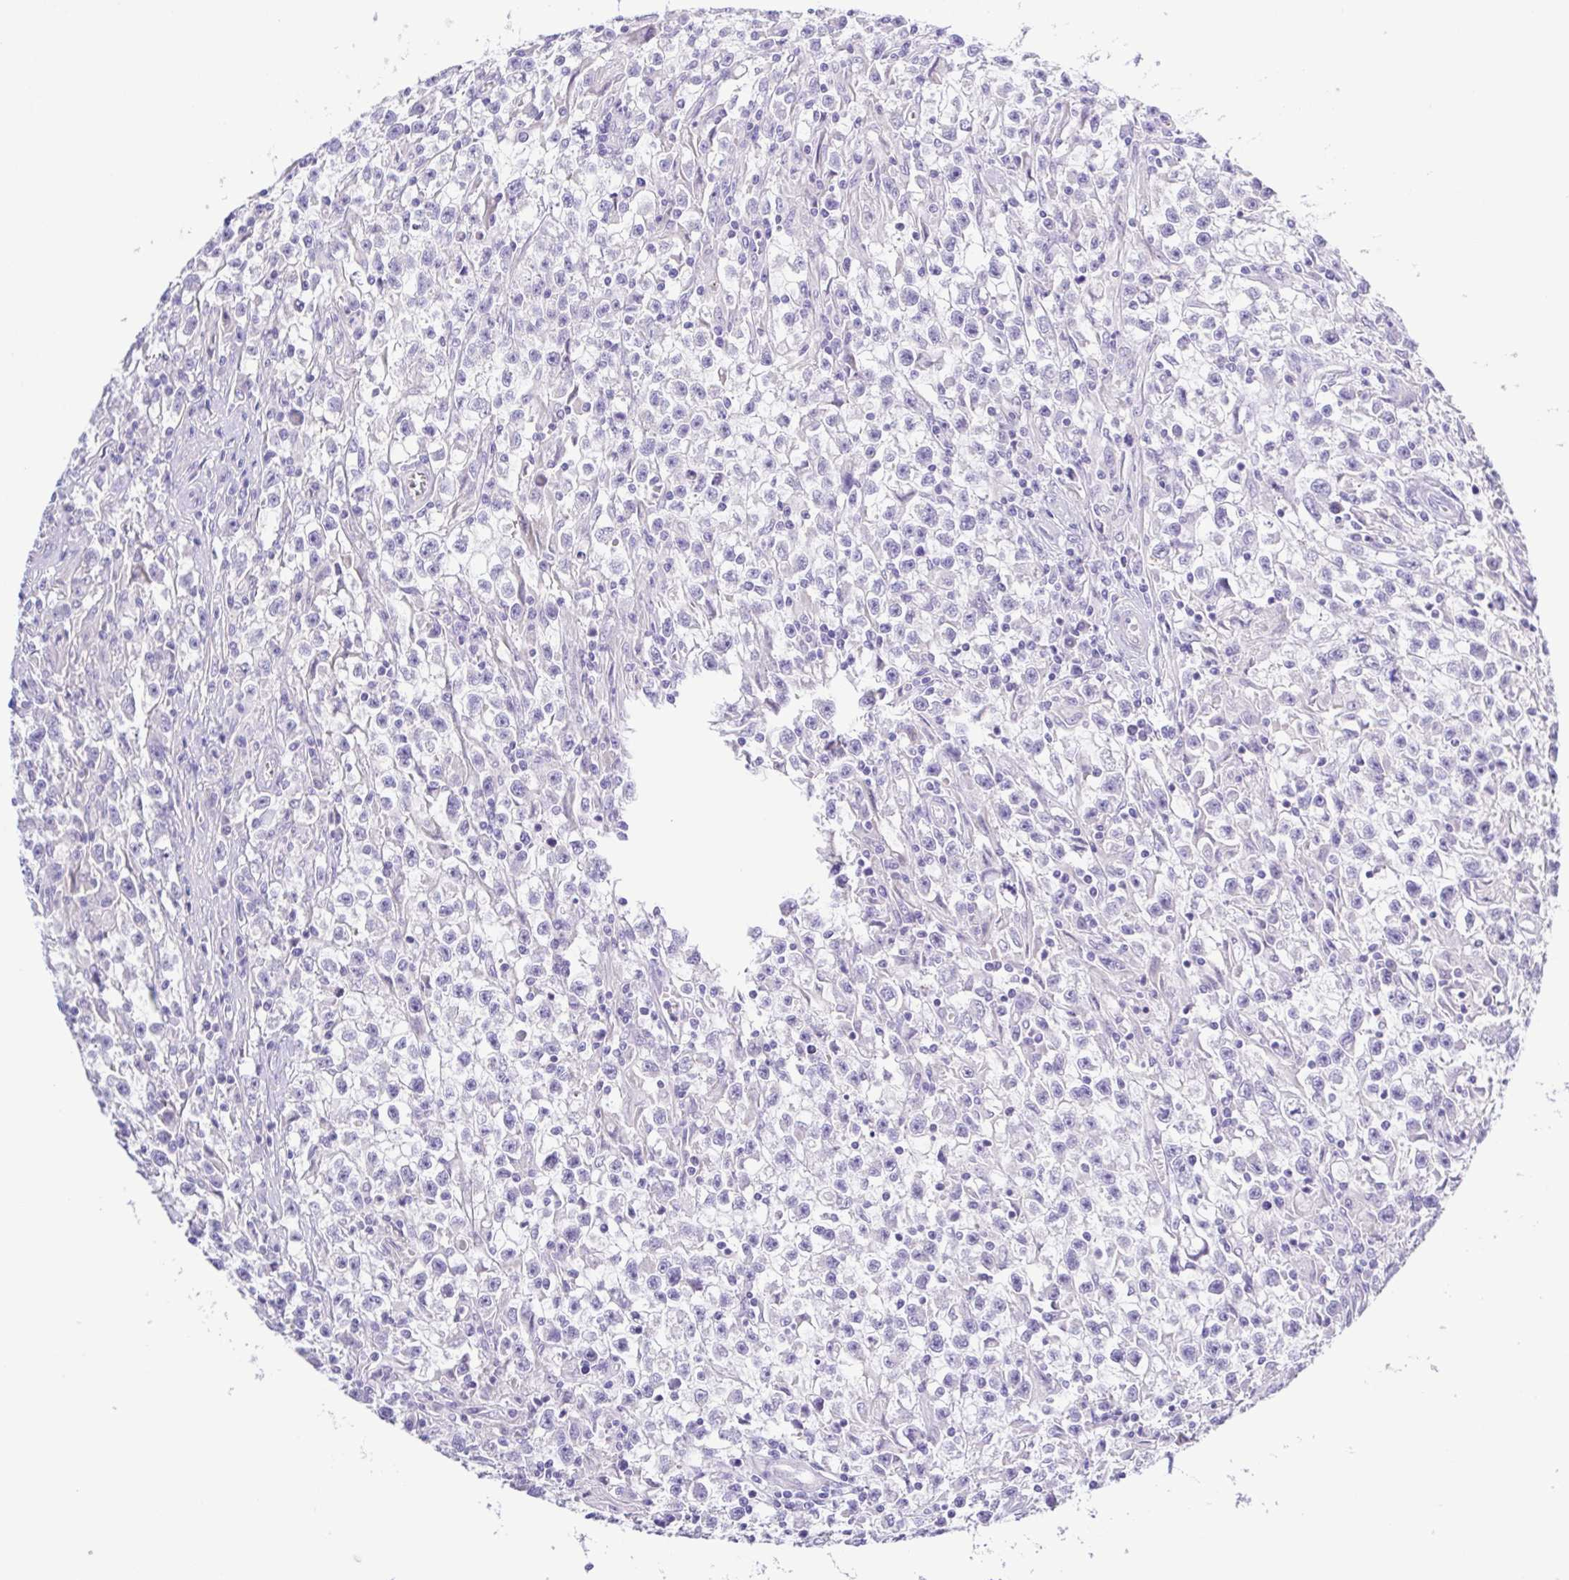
{"staining": {"intensity": "negative", "quantity": "none", "location": "none"}, "tissue": "testis cancer", "cell_type": "Tumor cells", "image_type": "cancer", "snomed": [{"axis": "morphology", "description": "Seminoma, NOS"}, {"axis": "topography", "description": "Testis"}], "caption": "A photomicrograph of testis cancer (seminoma) stained for a protein displays no brown staining in tumor cells.", "gene": "GABBR2", "patient": {"sex": "male", "age": 31}}